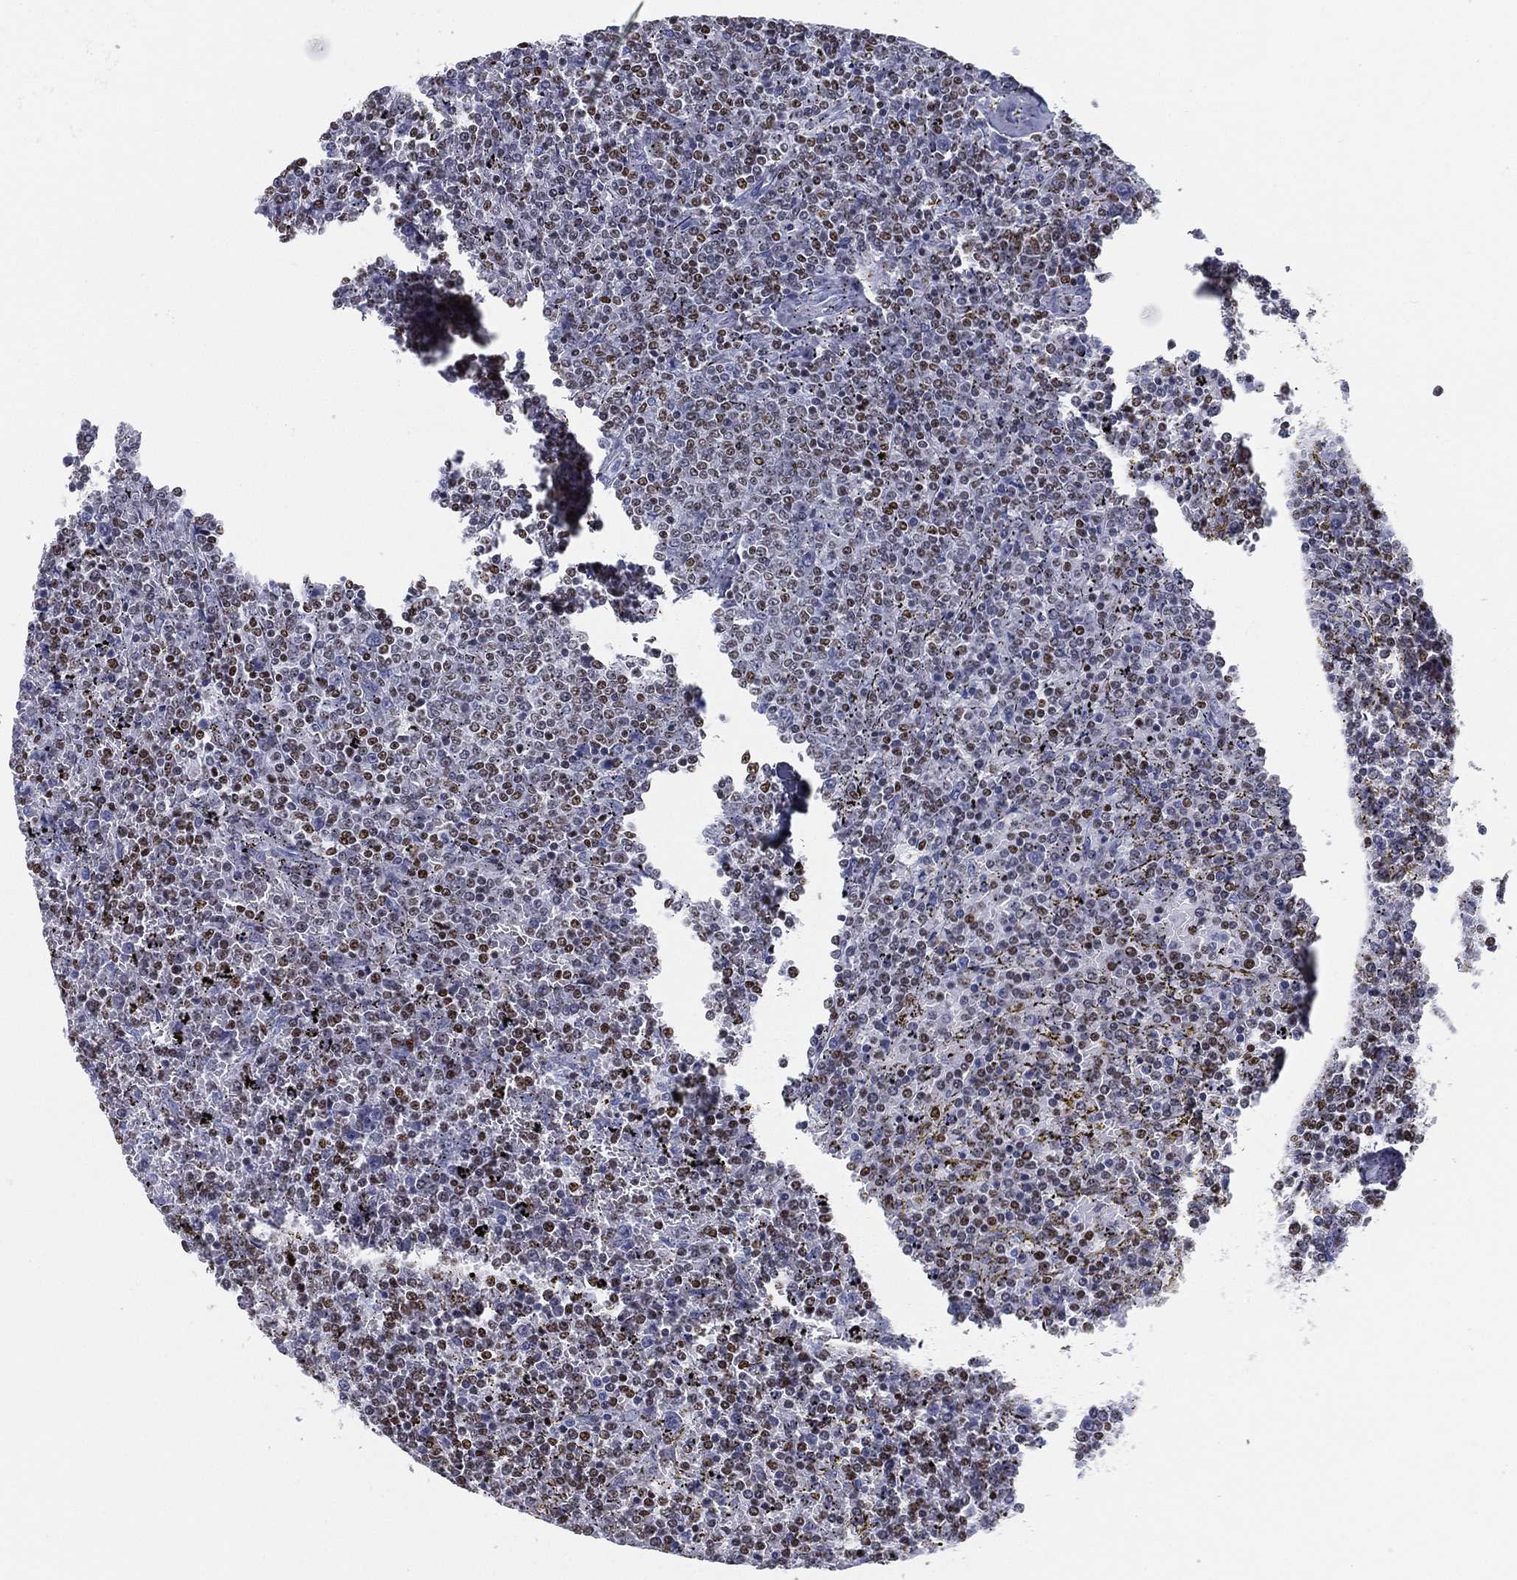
{"staining": {"intensity": "strong", "quantity": "<25%", "location": "nuclear"}, "tissue": "lymphoma", "cell_type": "Tumor cells", "image_type": "cancer", "snomed": [{"axis": "morphology", "description": "Malignant lymphoma, non-Hodgkin's type, Low grade"}, {"axis": "topography", "description": "Spleen"}], "caption": "A high-resolution photomicrograph shows immunohistochemistry (IHC) staining of lymphoma, which displays strong nuclear positivity in about <25% of tumor cells.", "gene": "PYHIN1", "patient": {"sex": "female", "age": 77}}